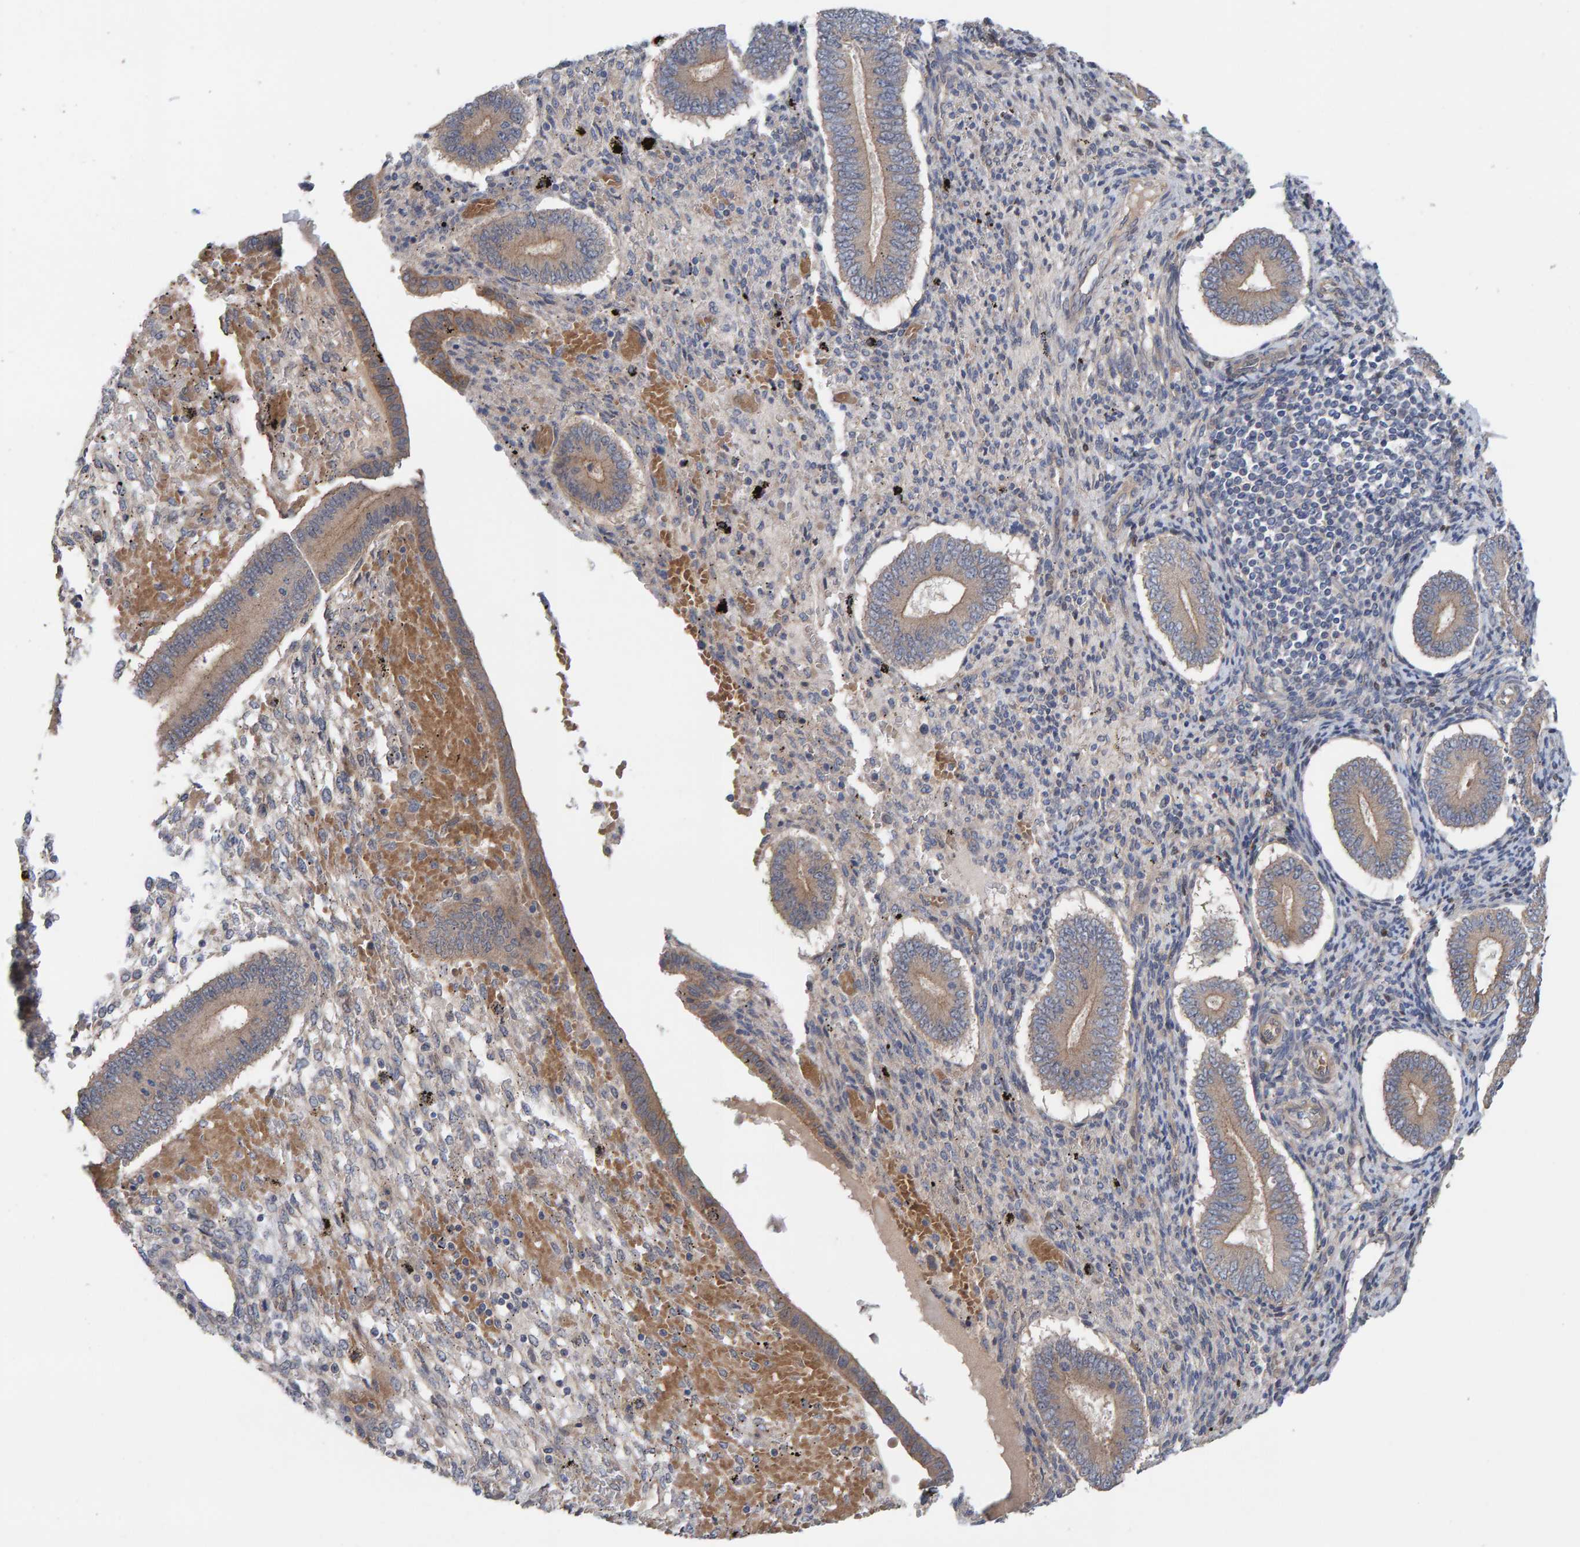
{"staining": {"intensity": "weak", "quantity": "<25%", "location": "cytoplasmic/membranous"}, "tissue": "endometrium", "cell_type": "Cells in endometrial stroma", "image_type": "normal", "snomed": [{"axis": "morphology", "description": "Normal tissue, NOS"}, {"axis": "topography", "description": "Endometrium"}], "caption": "Cells in endometrial stroma are negative for protein expression in normal human endometrium. (DAB immunohistochemistry (IHC) with hematoxylin counter stain).", "gene": "LRSAM1", "patient": {"sex": "female", "age": 42}}